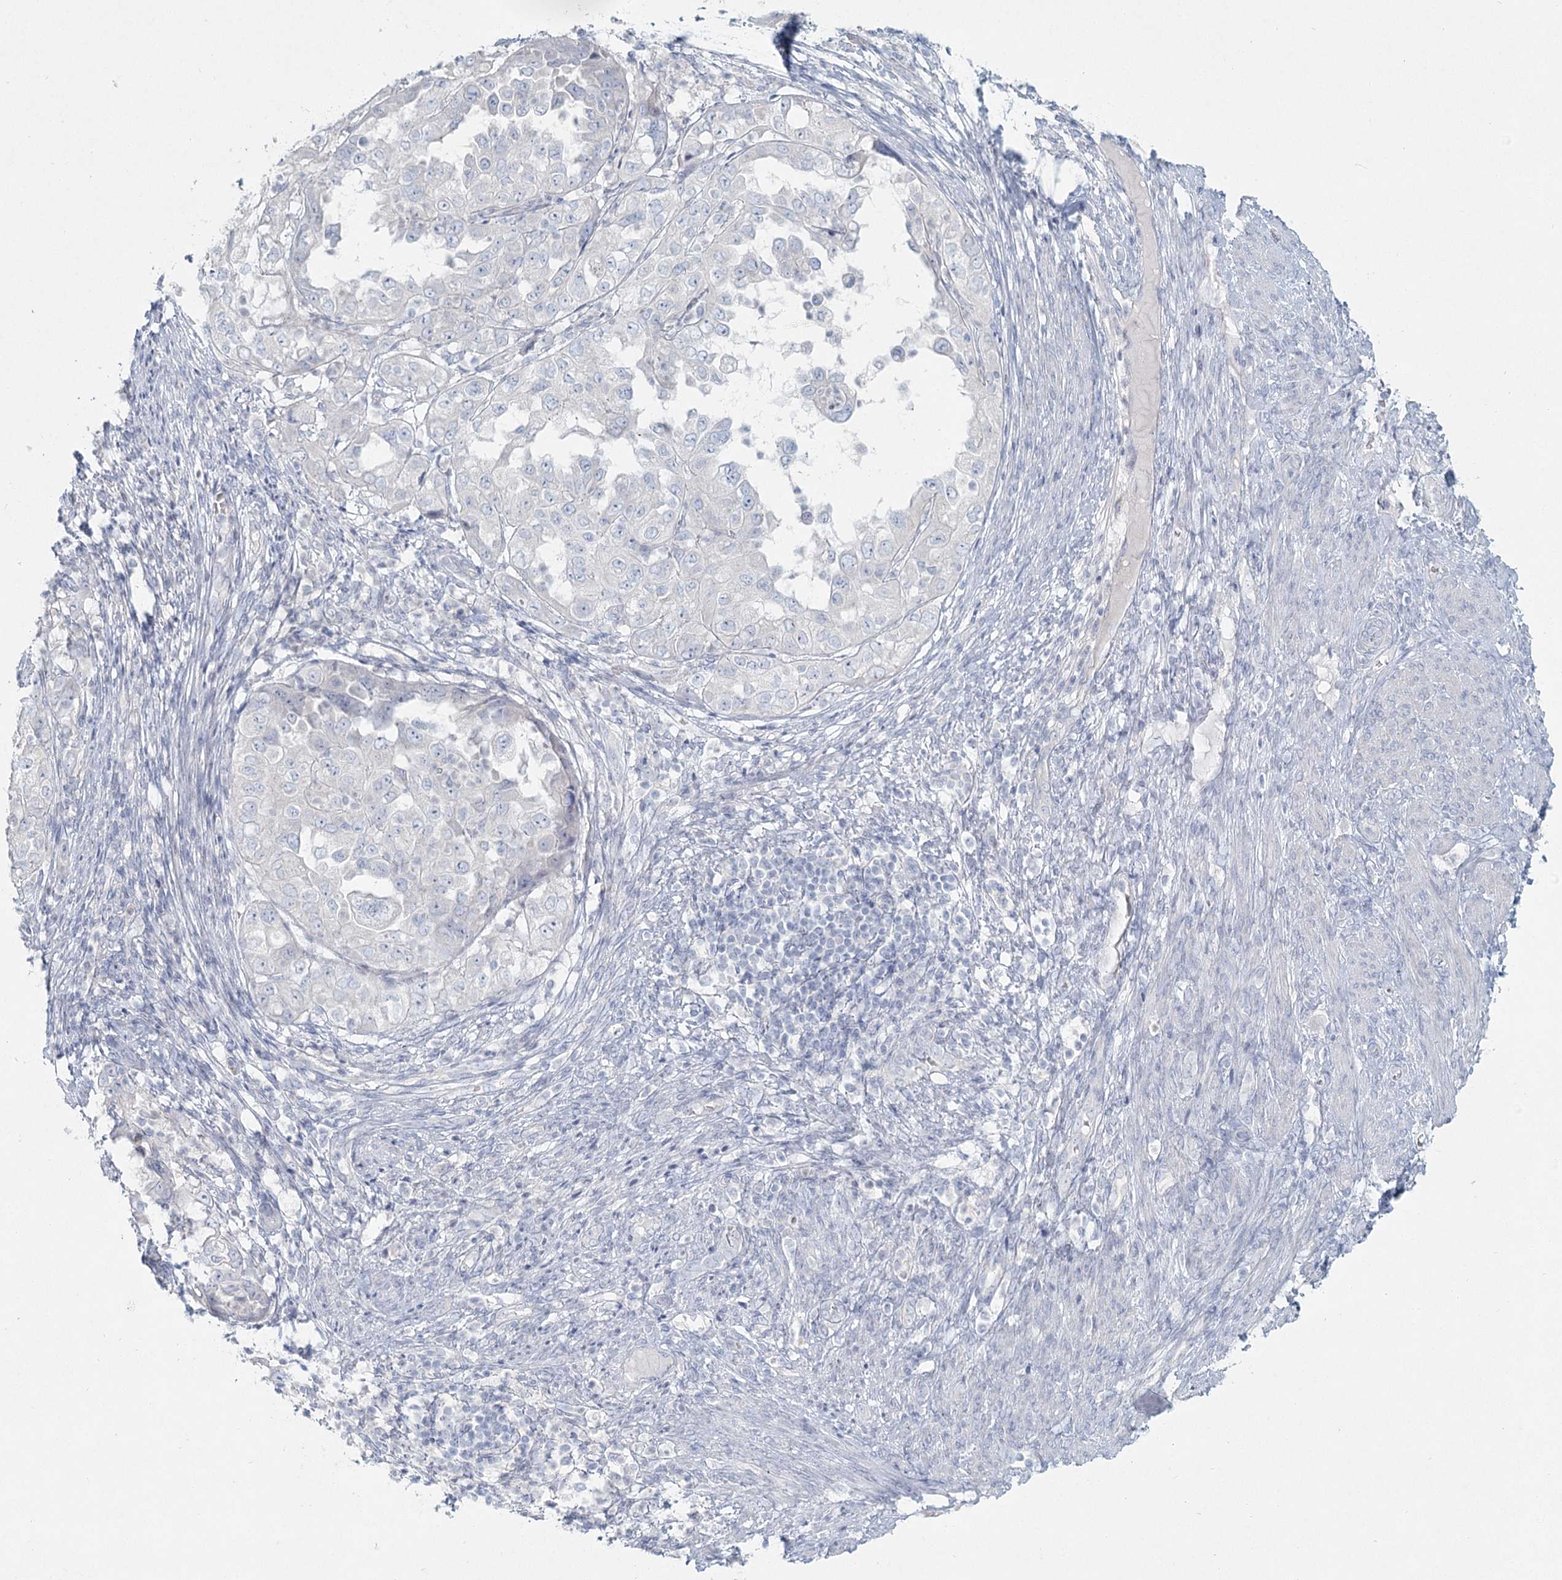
{"staining": {"intensity": "negative", "quantity": "none", "location": "none"}, "tissue": "endometrial cancer", "cell_type": "Tumor cells", "image_type": "cancer", "snomed": [{"axis": "morphology", "description": "Adenocarcinoma, NOS"}, {"axis": "topography", "description": "Endometrium"}], "caption": "Immunohistochemistry (IHC) photomicrograph of neoplastic tissue: endometrial adenocarcinoma stained with DAB (3,3'-diaminobenzidine) exhibits no significant protein expression in tumor cells. (DAB immunohistochemistry with hematoxylin counter stain).", "gene": "LRP2BP", "patient": {"sex": "female", "age": 85}}